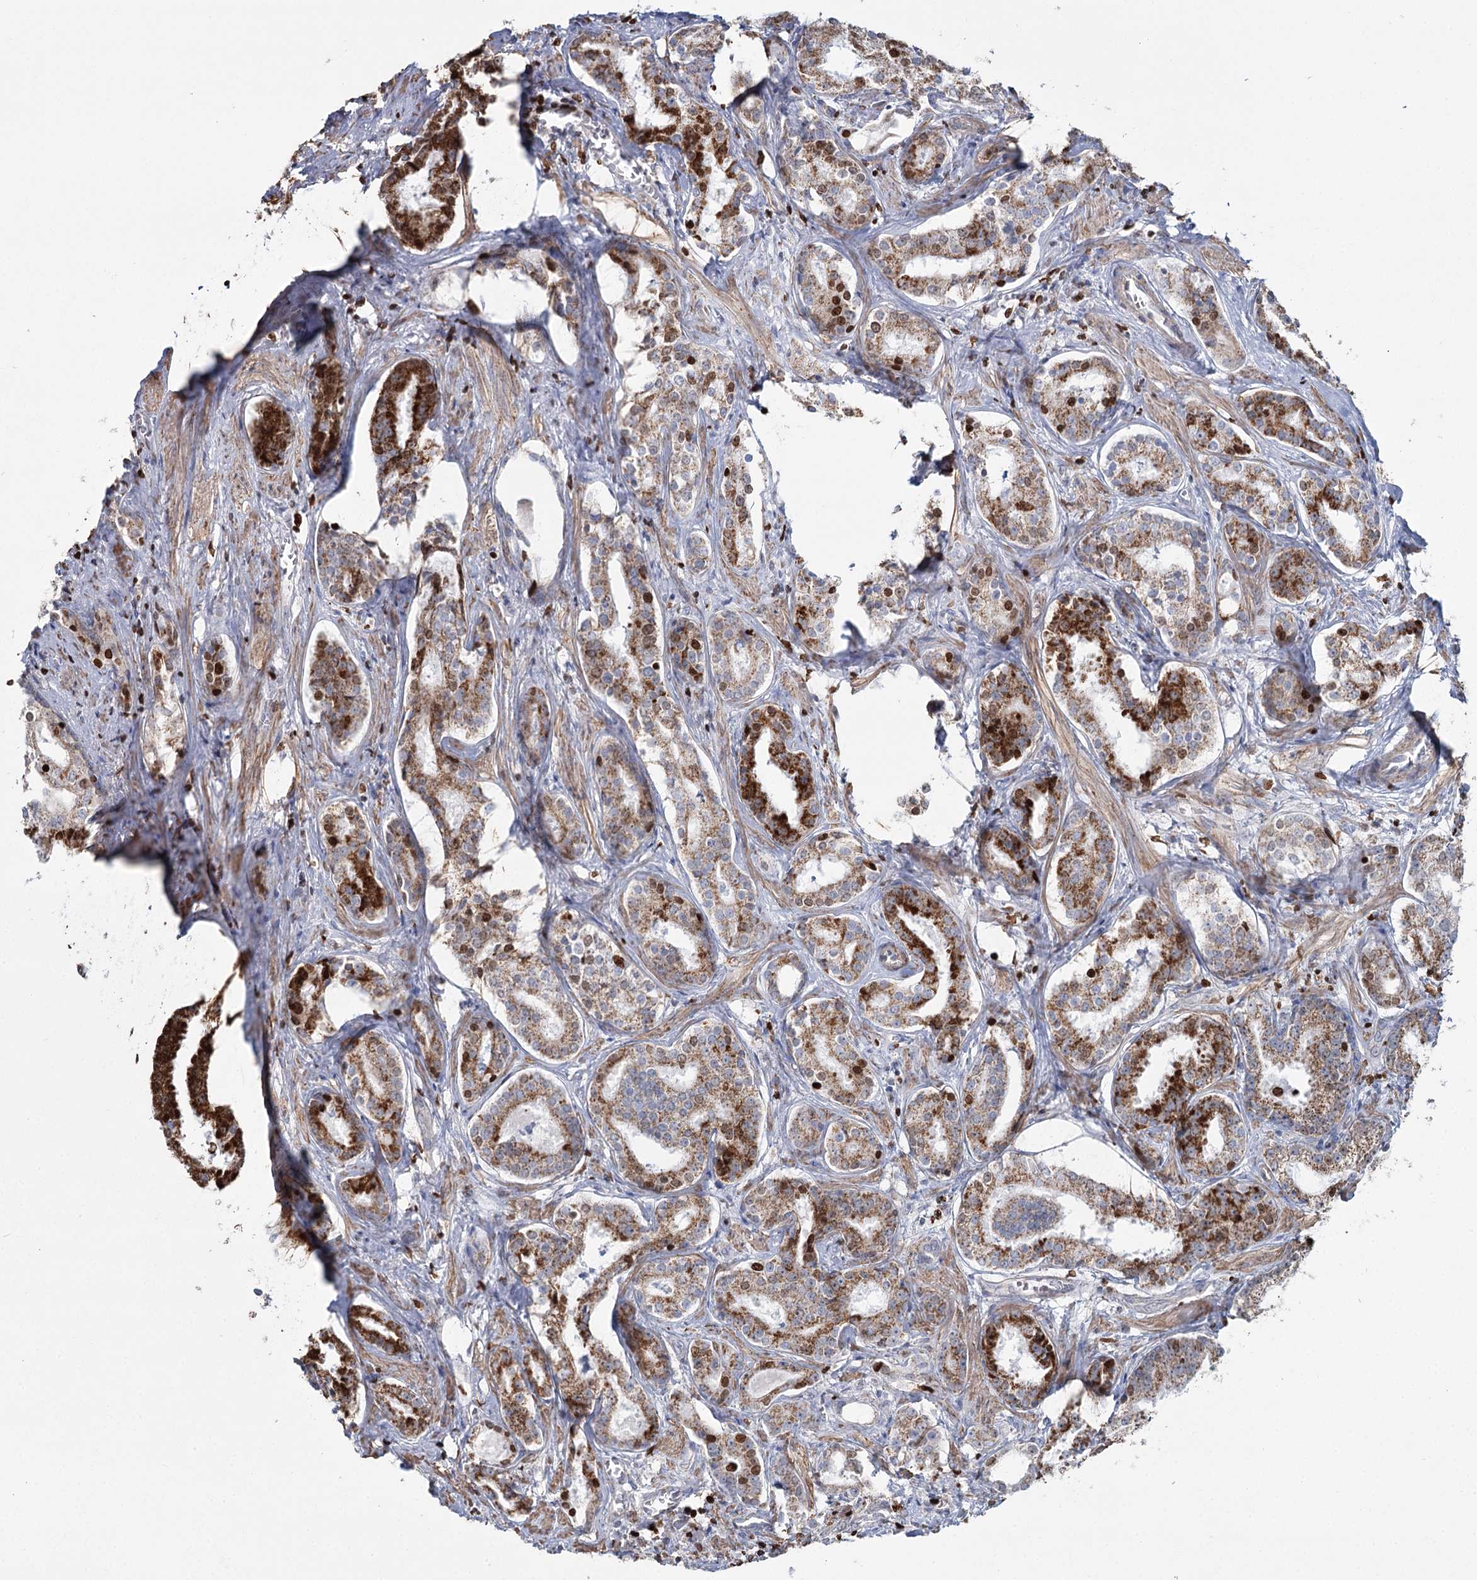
{"staining": {"intensity": "moderate", "quantity": ">75%", "location": "cytoplasmic/membranous"}, "tissue": "prostate cancer", "cell_type": "Tumor cells", "image_type": "cancer", "snomed": [{"axis": "morphology", "description": "Adenocarcinoma, High grade"}, {"axis": "topography", "description": "Prostate"}], "caption": "Prostate cancer stained with a brown dye shows moderate cytoplasmic/membranous positive staining in about >75% of tumor cells.", "gene": "PDHX", "patient": {"sex": "male", "age": 58}}